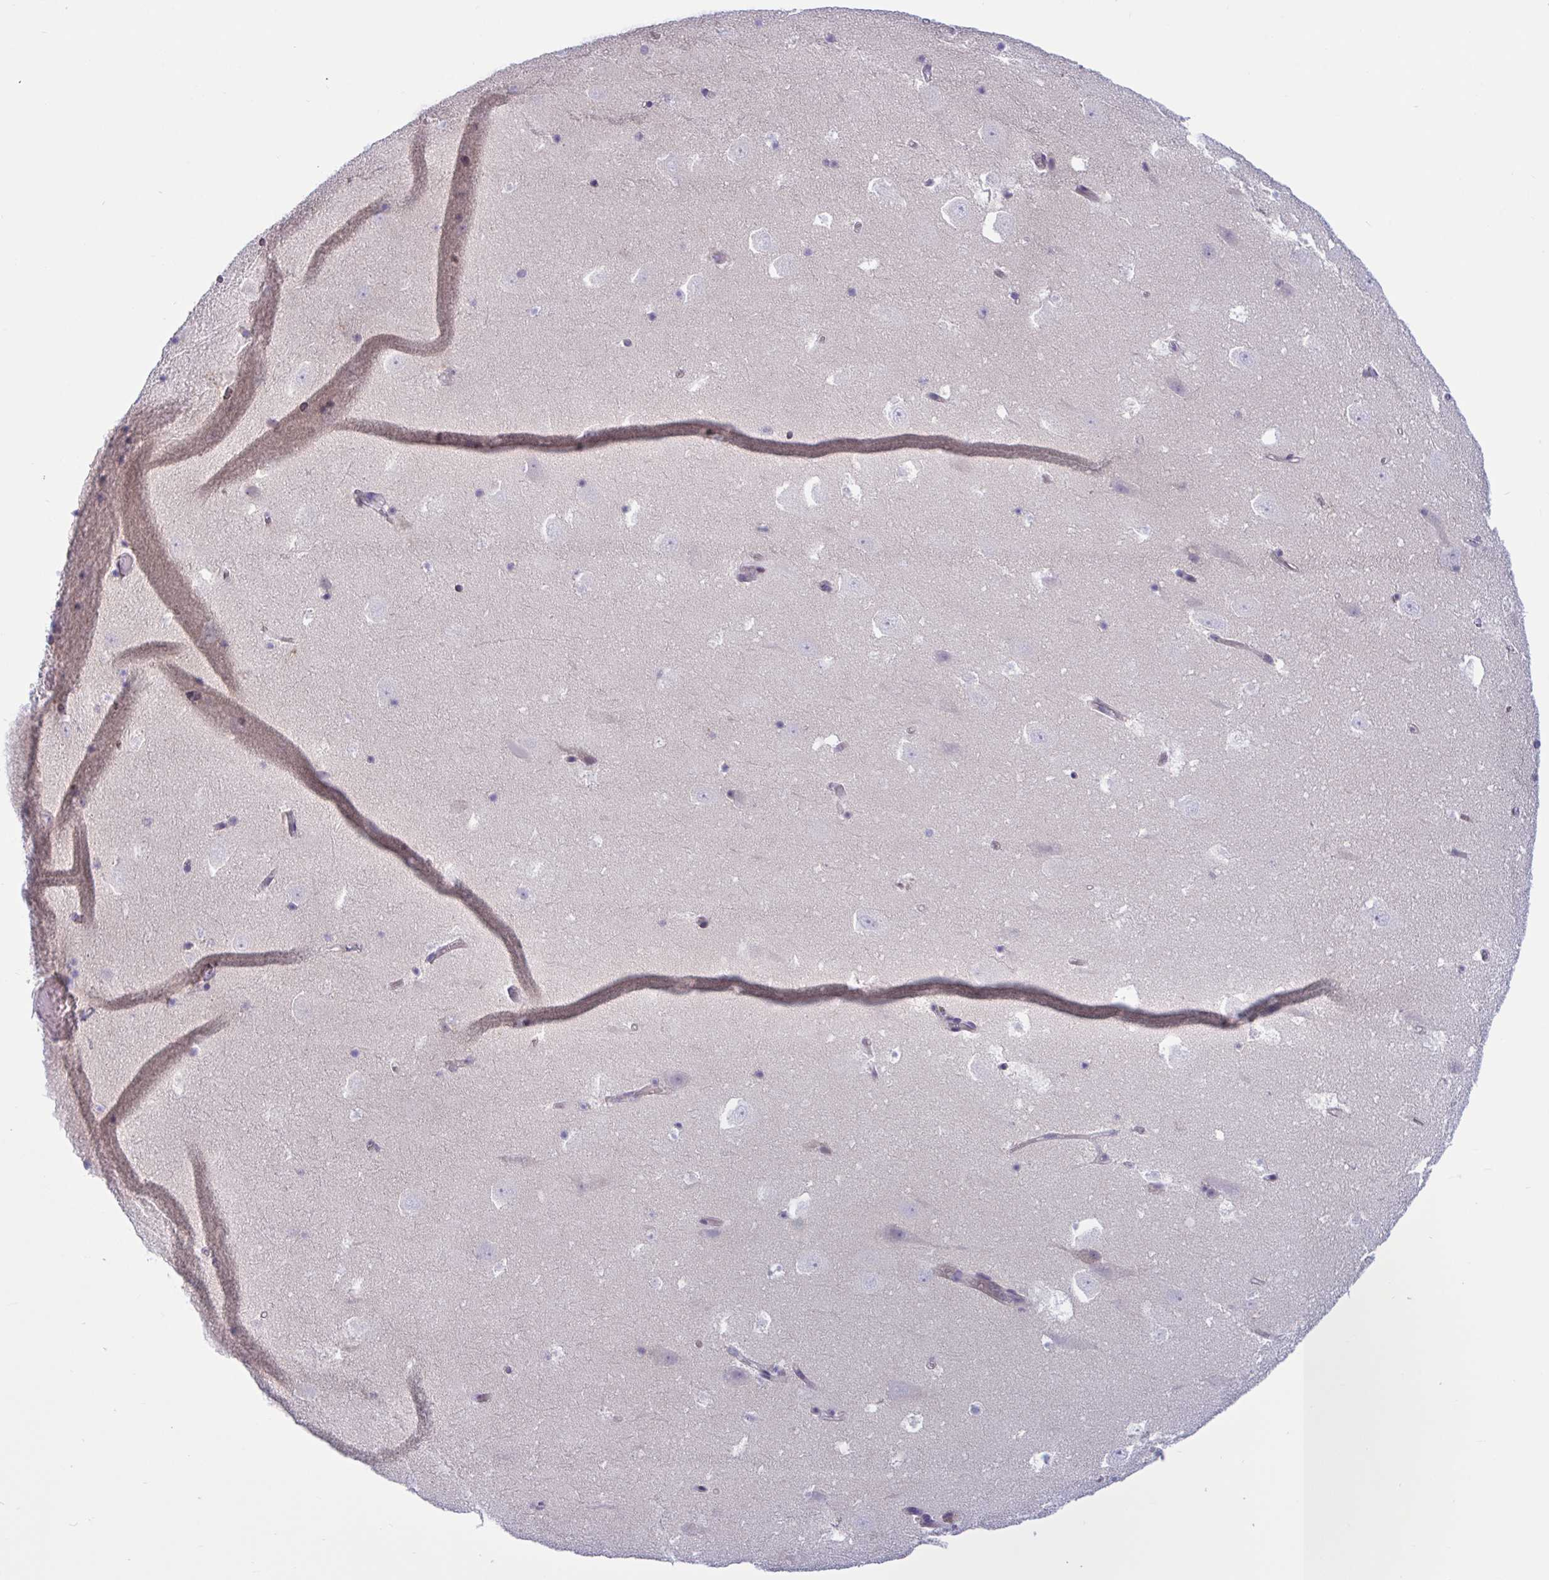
{"staining": {"intensity": "negative", "quantity": "none", "location": "none"}, "tissue": "hippocampus", "cell_type": "Glial cells", "image_type": "normal", "snomed": [{"axis": "morphology", "description": "Normal tissue, NOS"}, {"axis": "topography", "description": "Hippocampus"}], "caption": "Immunohistochemistry (IHC) of benign human hippocampus shows no positivity in glial cells.", "gene": "SNX11", "patient": {"sex": "female", "age": 42}}